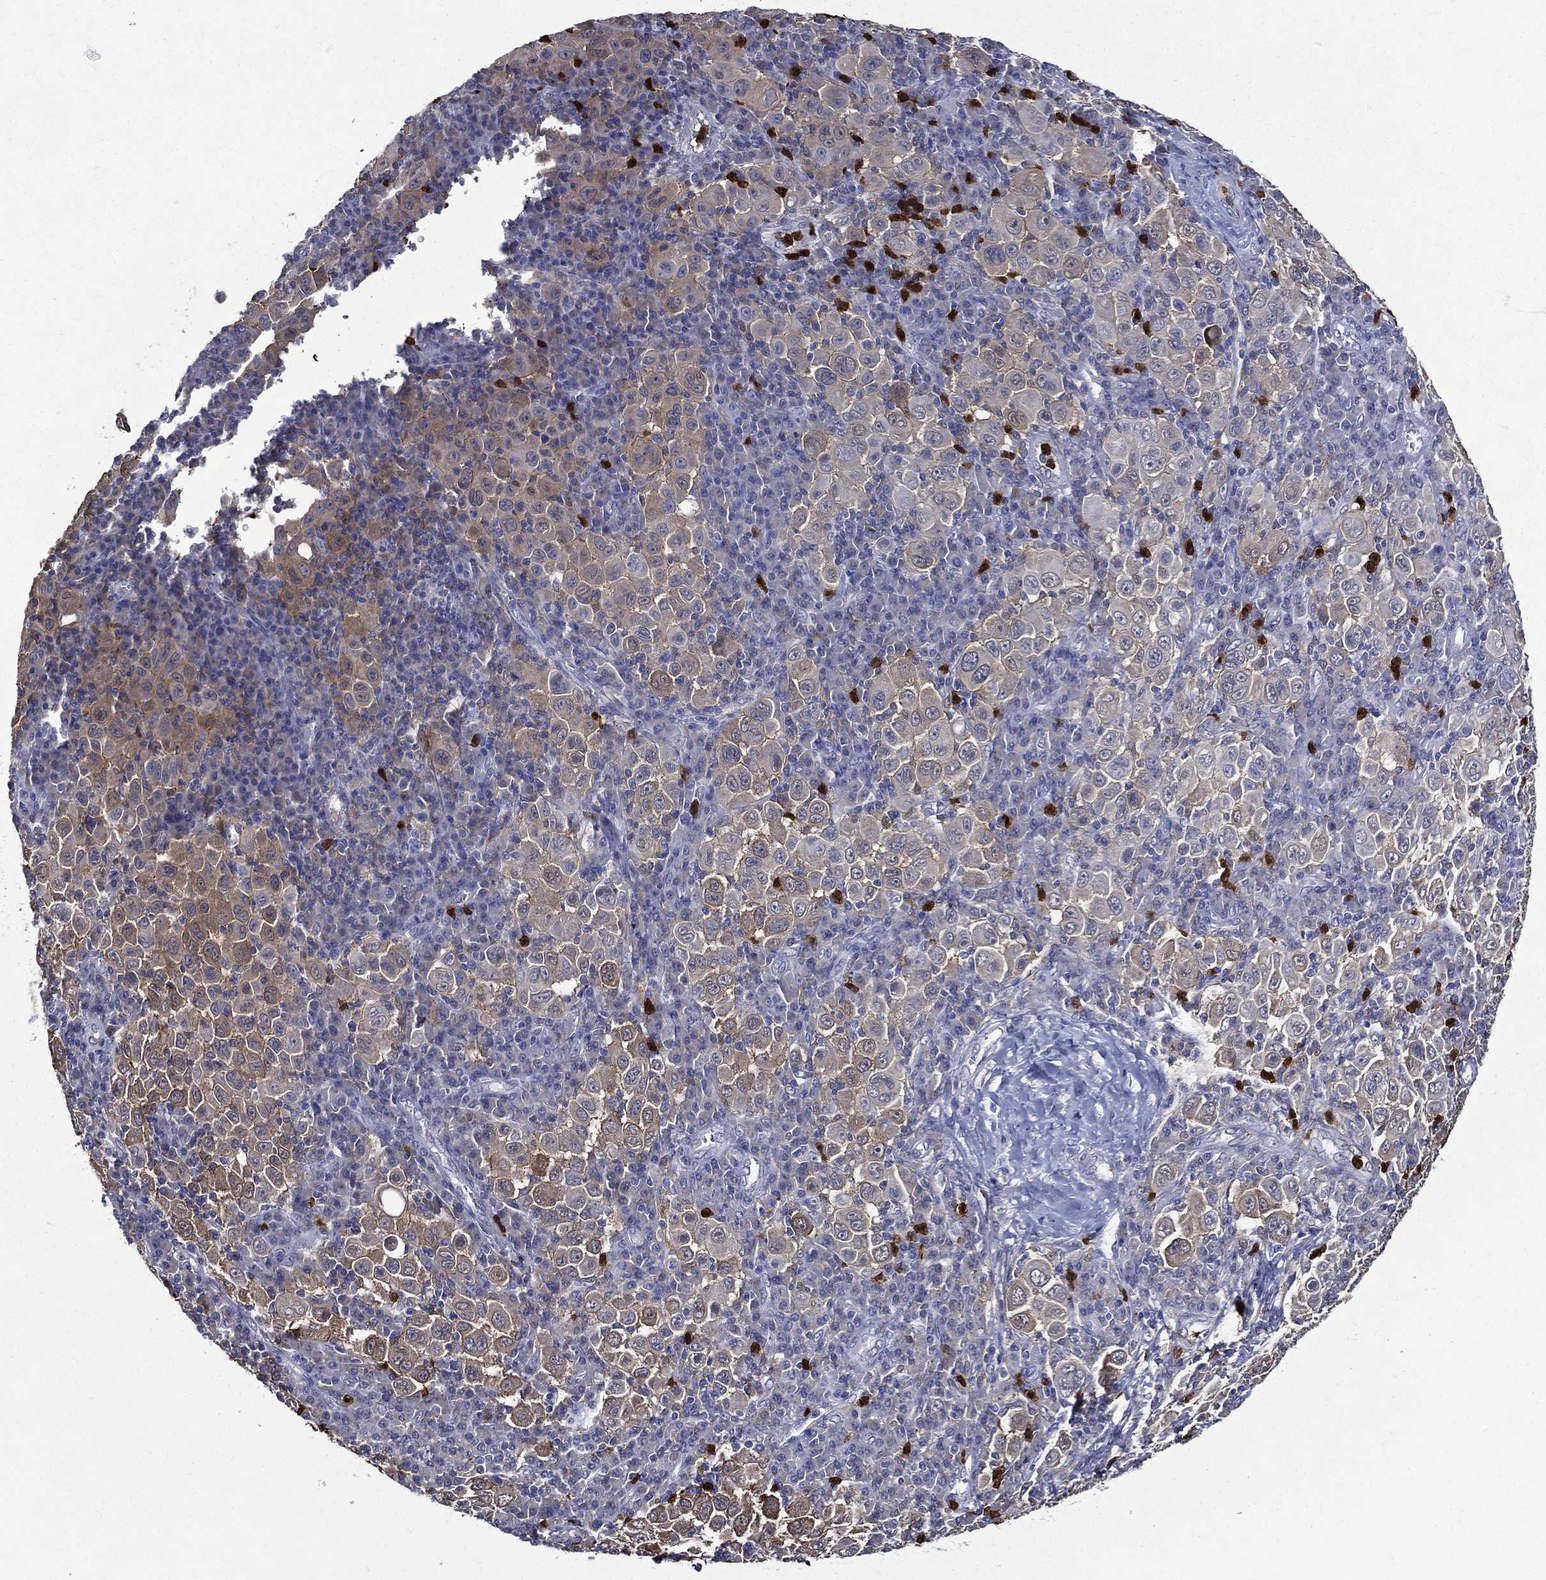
{"staining": {"intensity": "weak", "quantity": "<25%", "location": "cytoplasmic/membranous"}, "tissue": "melanoma", "cell_type": "Tumor cells", "image_type": "cancer", "snomed": [{"axis": "morphology", "description": "Malignant melanoma, NOS"}, {"axis": "topography", "description": "Skin"}], "caption": "Micrograph shows no protein staining in tumor cells of melanoma tissue.", "gene": "GPR171", "patient": {"sex": "female", "age": 57}}